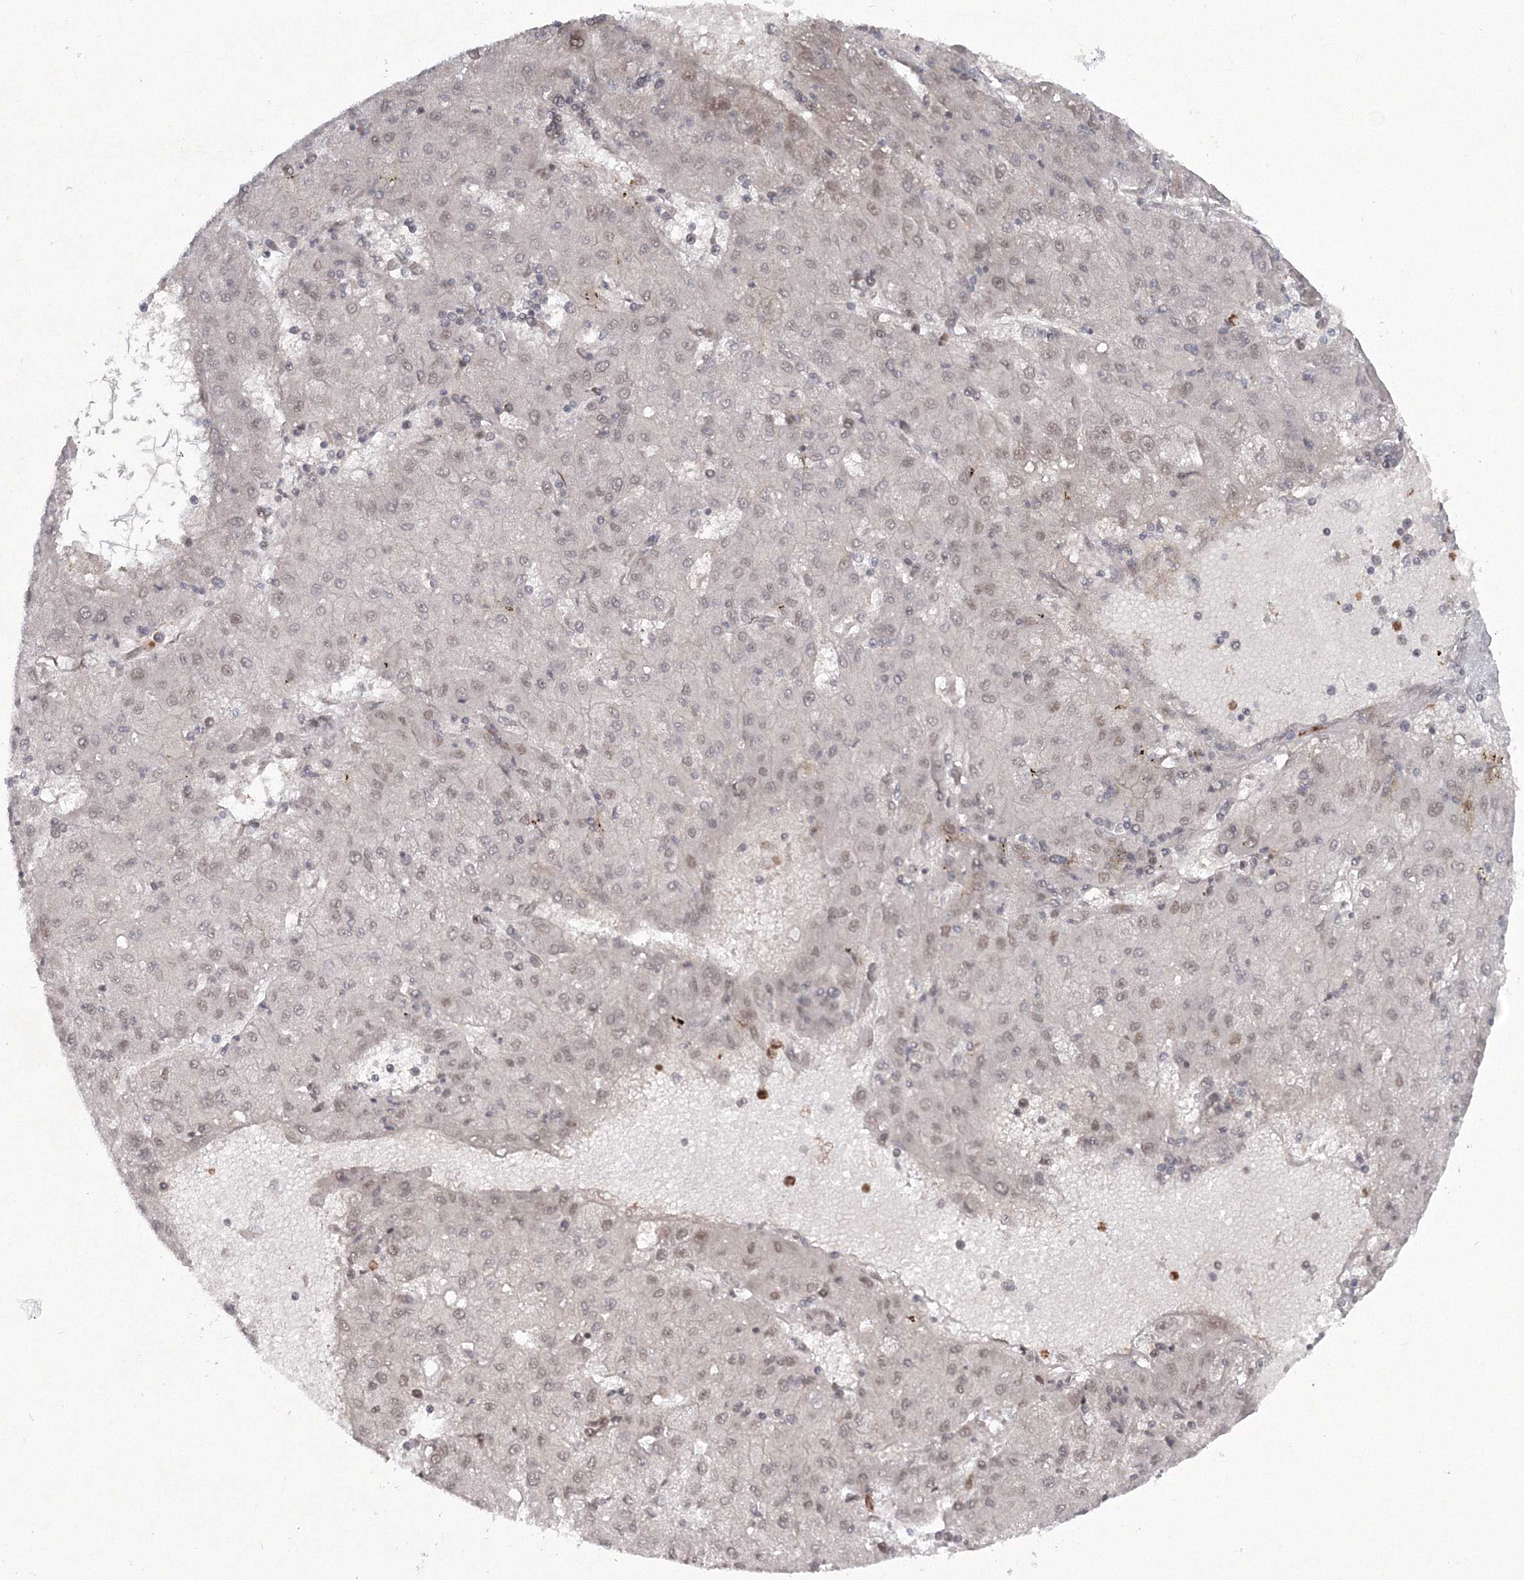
{"staining": {"intensity": "weak", "quantity": "<25%", "location": "nuclear"}, "tissue": "liver cancer", "cell_type": "Tumor cells", "image_type": "cancer", "snomed": [{"axis": "morphology", "description": "Carcinoma, Hepatocellular, NOS"}, {"axis": "topography", "description": "Liver"}], "caption": "Immunohistochemical staining of human liver hepatocellular carcinoma exhibits no significant expression in tumor cells.", "gene": "C3orf33", "patient": {"sex": "male", "age": 72}}